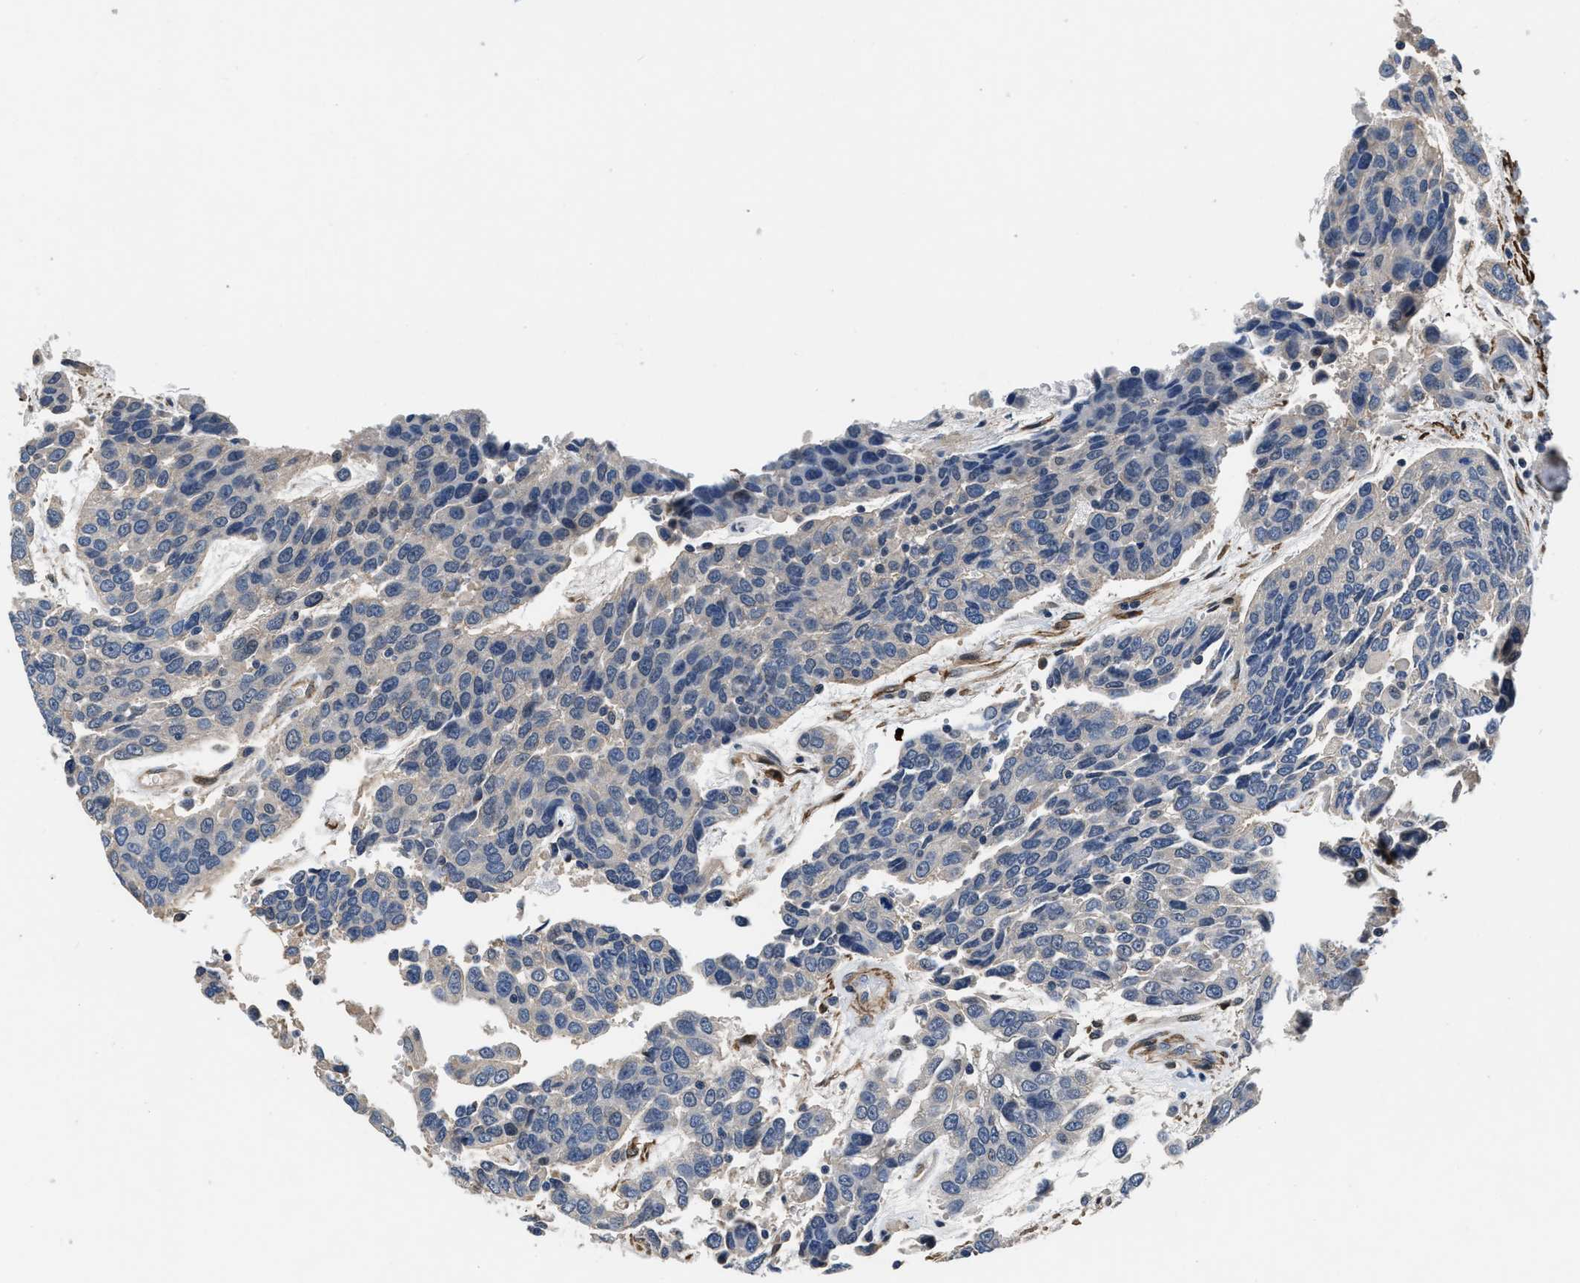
{"staining": {"intensity": "negative", "quantity": "none", "location": "none"}, "tissue": "urothelial cancer", "cell_type": "Tumor cells", "image_type": "cancer", "snomed": [{"axis": "morphology", "description": "Urothelial carcinoma, High grade"}, {"axis": "topography", "description": "Urinary bladder"}], "caption": "Immunohistochemistry (IHC) histopathology image of human urothelial carcinoma (high-grade) stained for a protein (brown), which reveals no expression in tumor cells. (DAB (3,3'-diaminobenzidine) immunohistochemistry (IHC) visualized using brightfield microscopy, high magnification).", "gene": "LANCL2", "patient": {"sex": "female", "age": 80}}